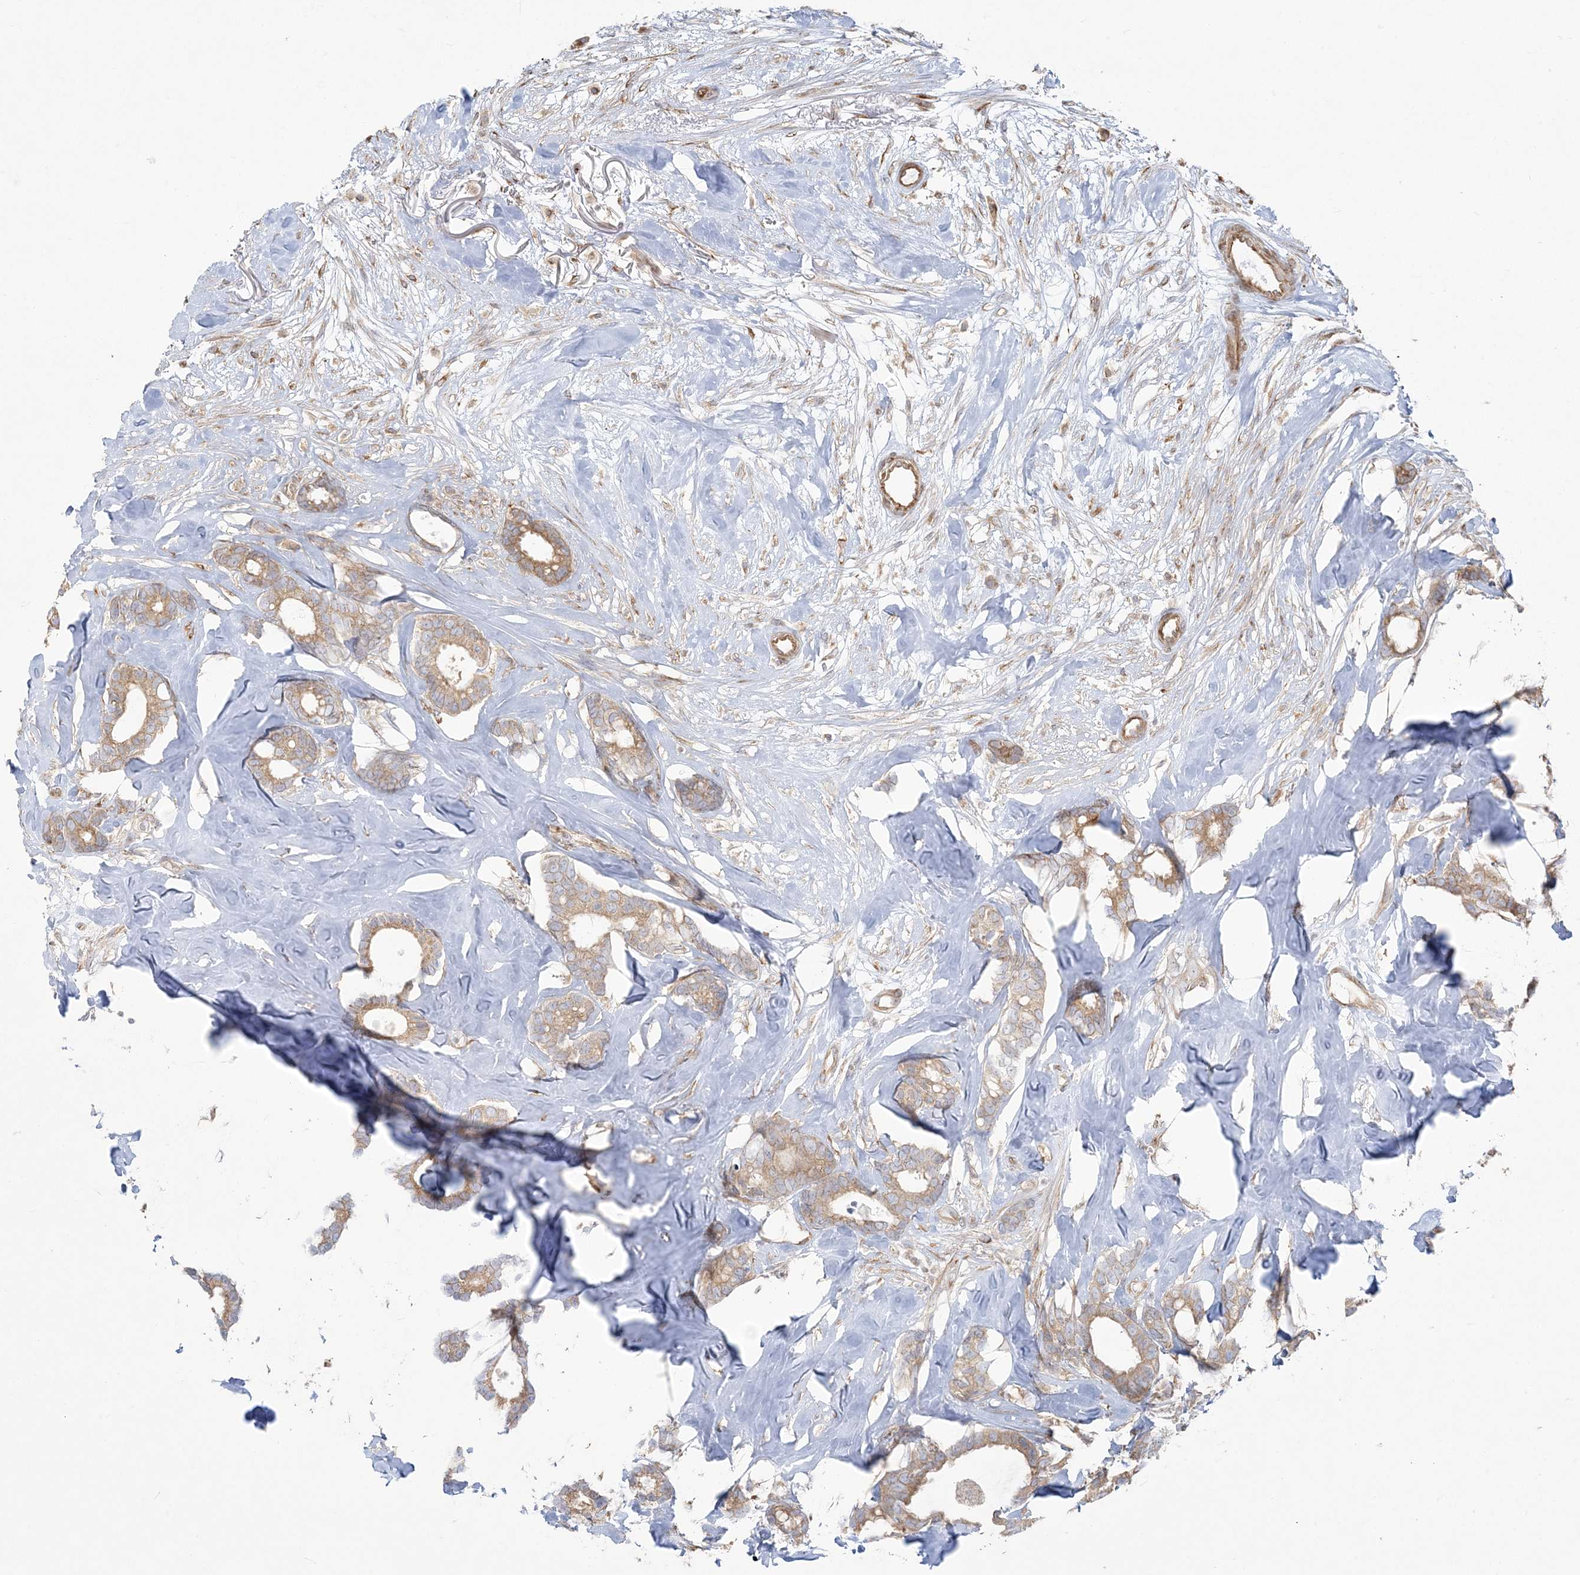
{"staining": {"intensity": "moderate", "quantity": ">75%", "location": "cytoplasmic/membranous"}, "tissue": "breast cancer", "cell_type": "Tumor cells", "image_type": "cancer", "snomed": [{"axis": "morphology", "description": "Duct carcinoma"}, {"axis": "topography", "description": "Breast"}], "caption": "Tumor cells reveal medium levels of moderate cytoplasmic/membranous staining in approximately >75% of cells in human breast cancer (invasive ductal carcinoma). The staining is performed using DAB brown chromogen to label protein expression. The nuclei are counter-stained blue using hematoxylin.", "gene": "ZC3H6", "patient": {"sex": "female", "age": 87}}